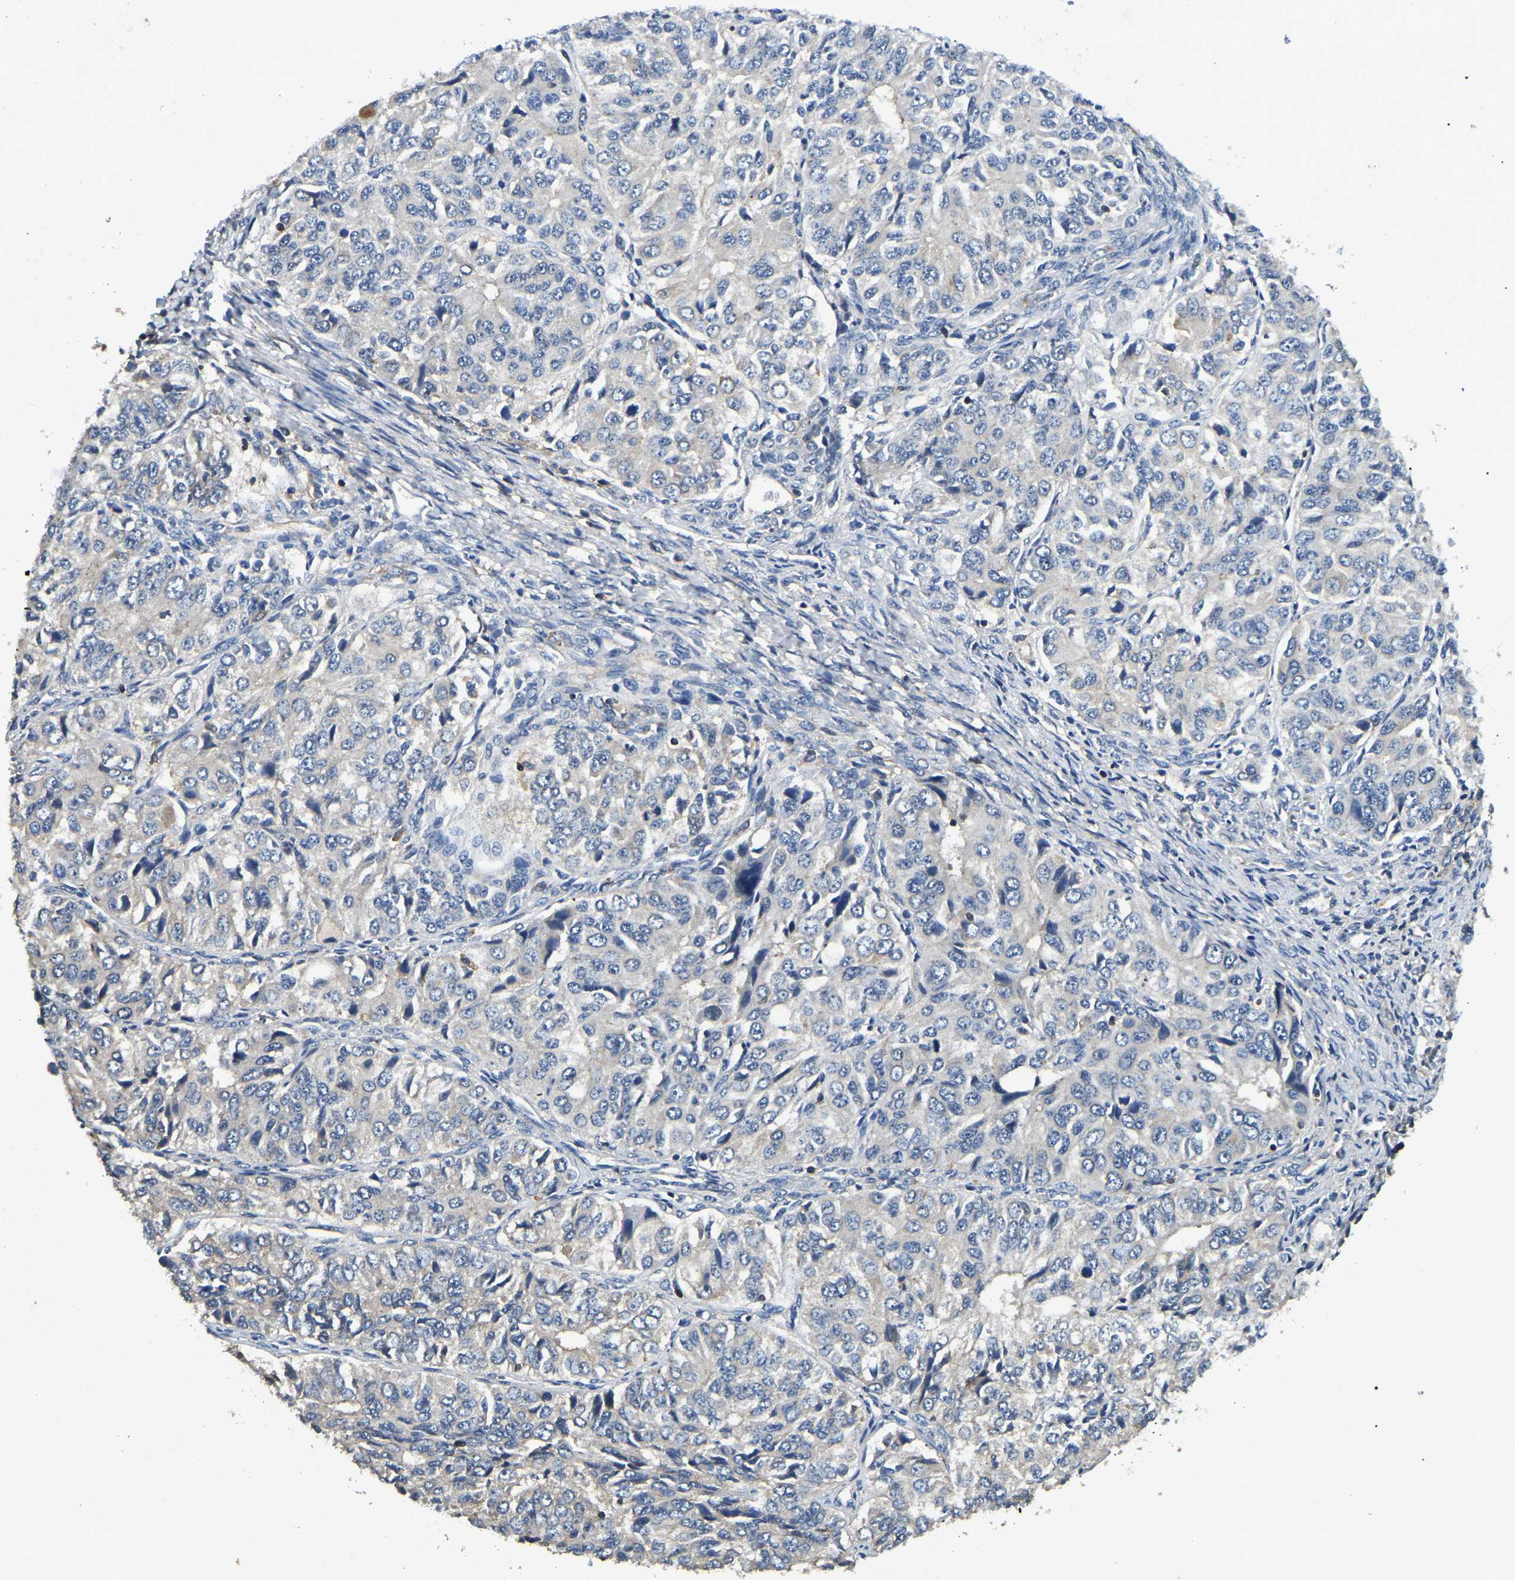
{"staining": {"intensity": "negative", "quantity": "none", "location": "none"}, "tissue": "ovarian cancer", "cell_type": "Tumor cells", "image_type": "cancer", "snomed": [{"axis": "morphology", "description": "Carcinoma, endometroid"}, {"axis": "topography", "description": "Ovary"}], "caption": "An IHC image of ovarian cancer (endometroid carcinoma) is shown. There is no staining in tumor cells of ovarian cancer (endometroid carcinoma). (DAB immunohistochemistry (IHC) with hematoxylin counter stain).", "gene": "SMPD2", "patient": {"sex": "female", "age": 51}}